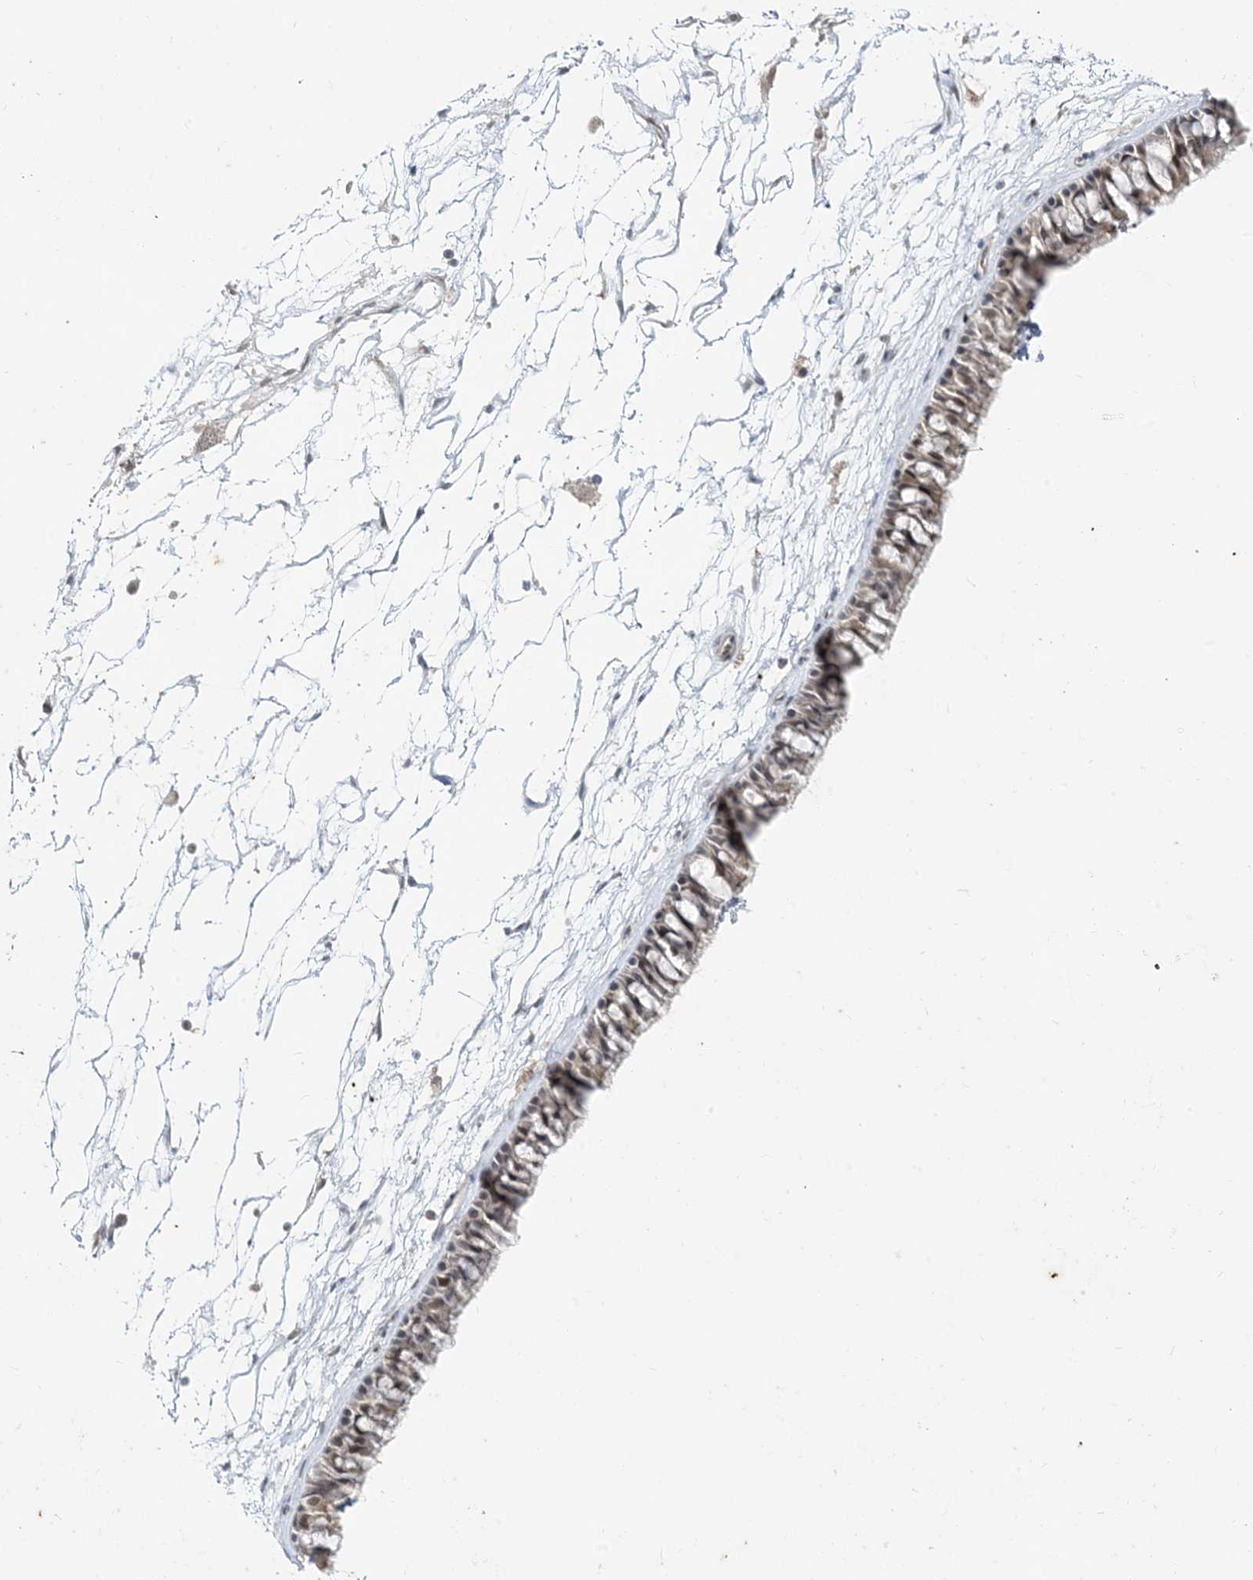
{"staining": {"intensity": "weak", "quantity": "25%-75%", "location": "cytoplasmic/membranous,nuclear"}, "tissue": "nasopharynx", "cell_type": "Respiratory epithelial cells", "image_type": "normal", "snomed": [{"axis": "morphology", "description": "Normal tissue, NOS"}, {"axis": "topography", "description": "Nasopharynx"}], "caption": "Protein positivity by immunohistochemistry (IHC) reveals weak cytoplasmic/membranous,nuclear staining in about 25%-75% of respiratory epithelial cells in benign nasopharynx. Using DAB (3,3'-diaminobenzidine) (brown) and hematoxylin (blue) stains, captured at high magnification using brightfield microscopy.", "gene": "LEXM", "patient": {"sex": "male", "age": 64}}